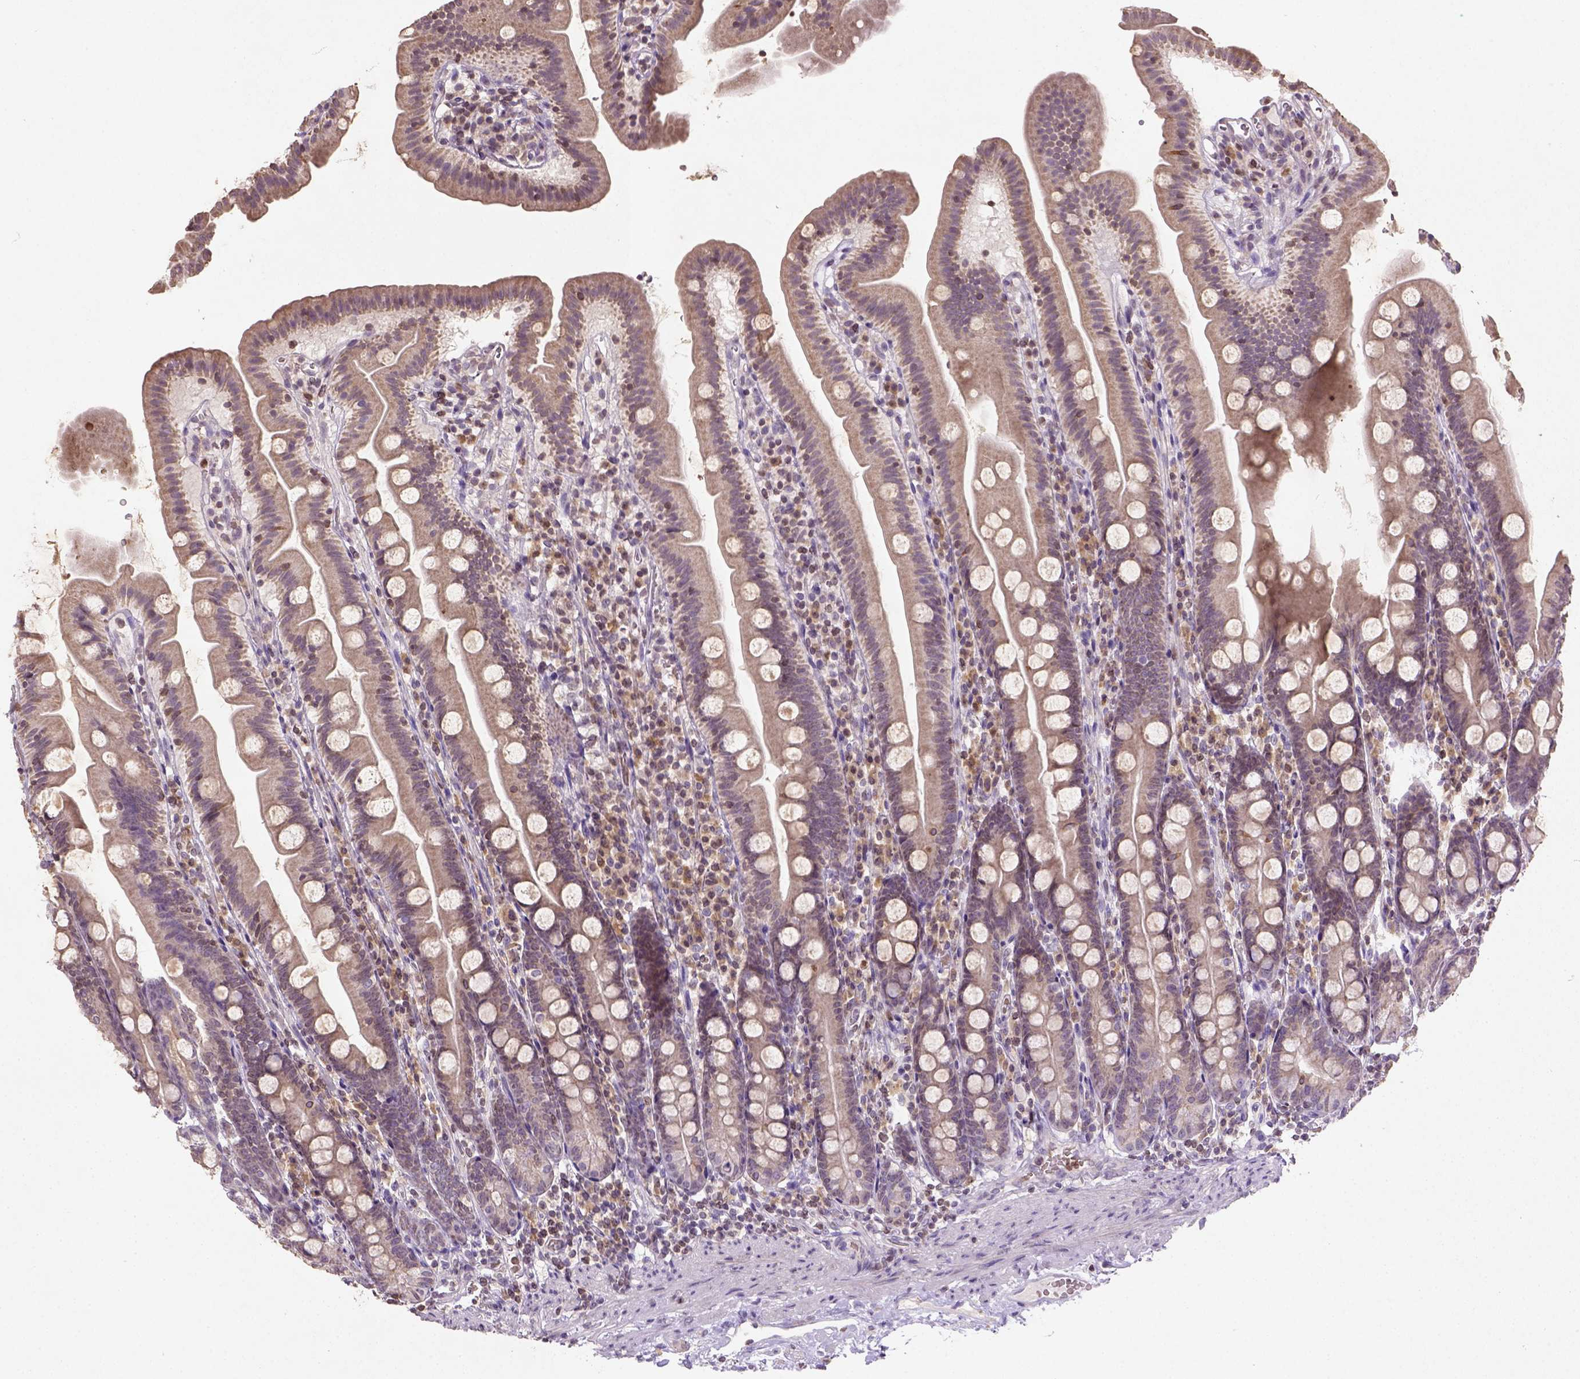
{"staining": {"intensity": "weak", "quantity": ">75%", "location": "cytoplasmic/membranous"}, "tissue": "duodenum", "cell_type": "Glandular cells", "image_type": "normal", "snomed": [{"axis": "morphology", "description": "Normal tissue, NOS"}, {"axis": "topography", "description": "Duodenum"}], "caption": "A brown stain highlights weak cytoplasmic/membranous expression of a protein in glandular cells of normal duodenum. The staining was performed using DAB (3,3'-diaminobenzidine) to visualize the protein expression in brown, while the nuclei were stained in blue with hematoxylin (Magnification: 20x).", "gene": "NUDT3", "patient": {"sex": "female", "age": 67}}